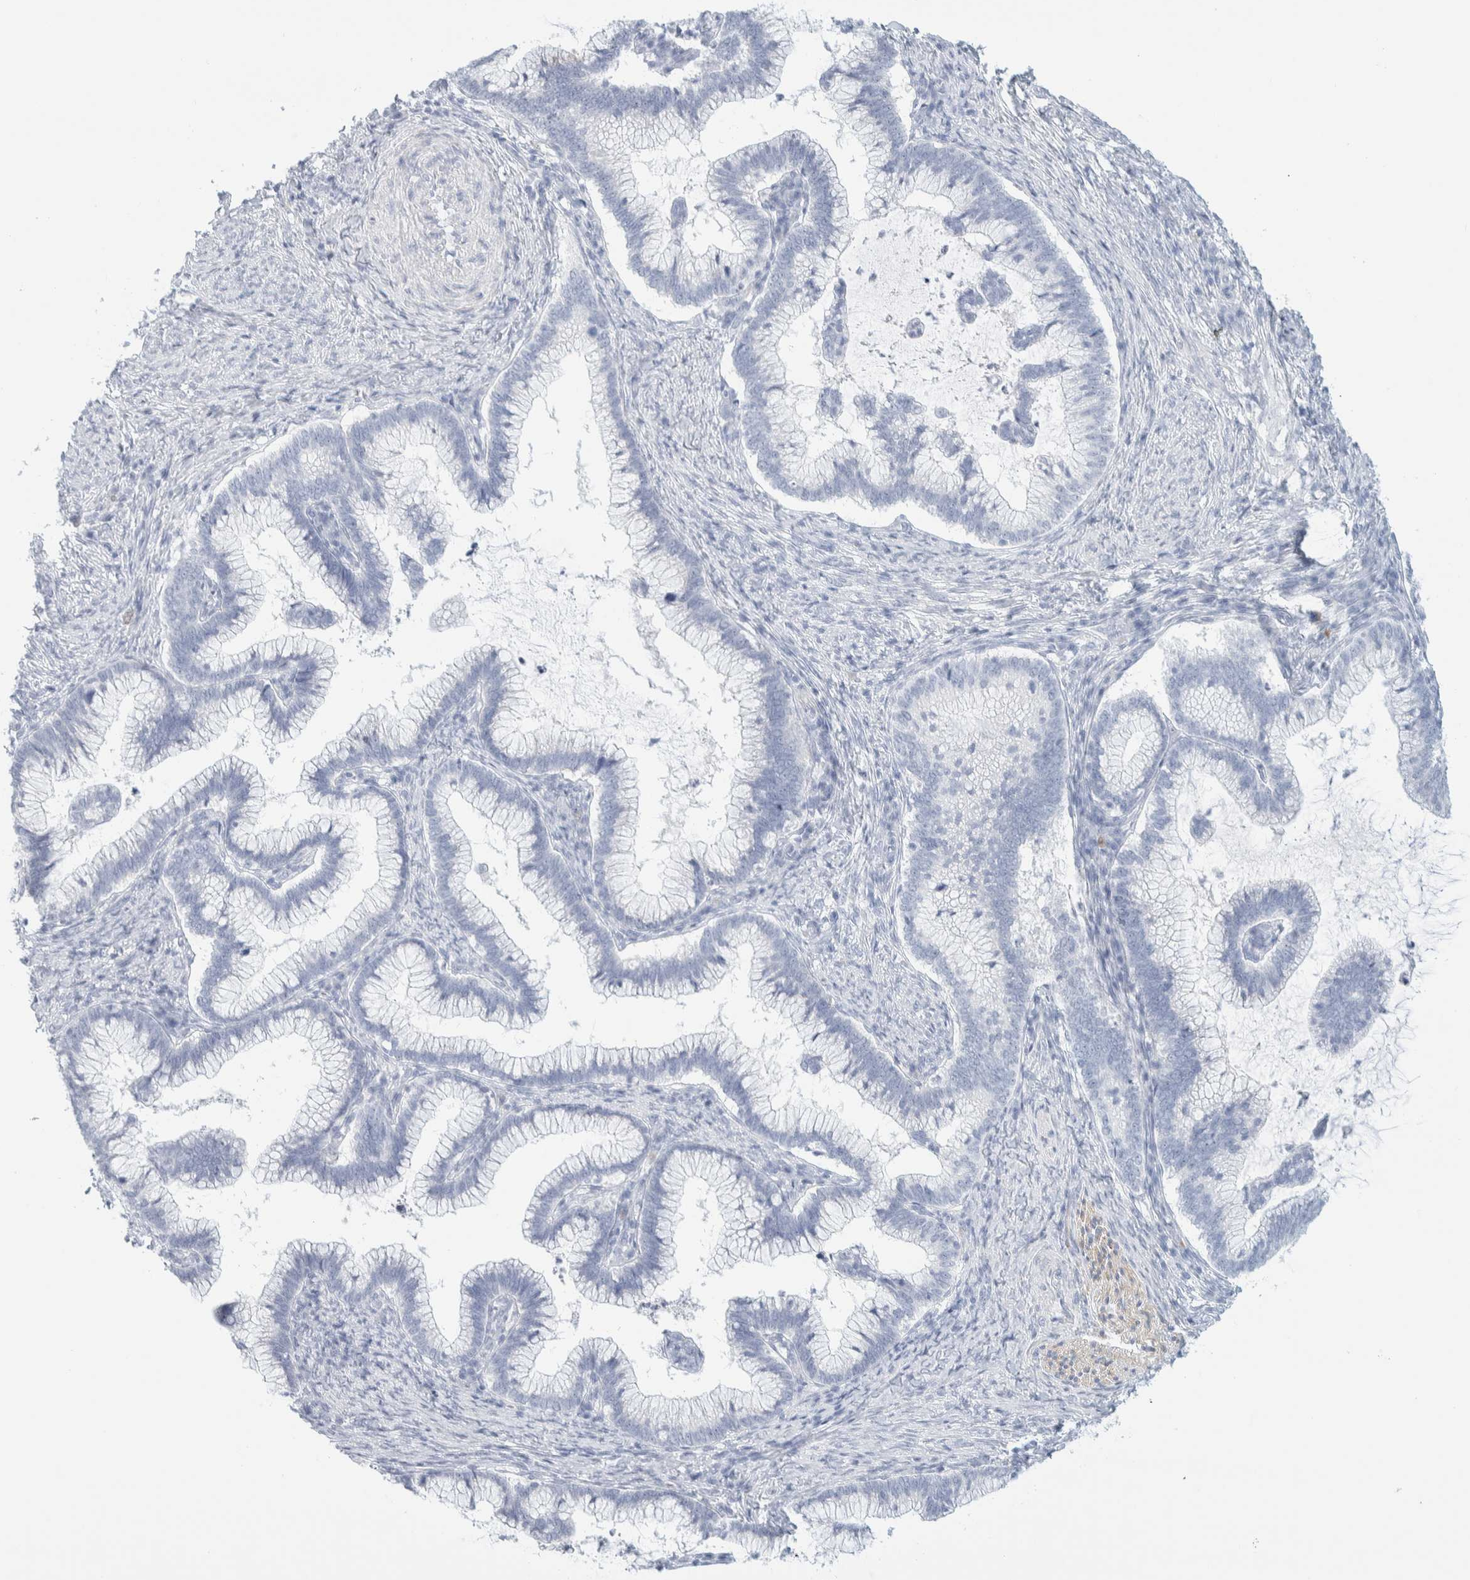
{"staining": {"intensity": "negative", "quantity": "none", "location": "none"}, "tissue": "cervical cancer", "cell_type": "Tumor cells", "image_type": "cancer", "snomed": [{"axis": "morphology", "description": "Adenocarcinoma, NOS"}, {"axis": "topography", "description": "Cervix"}], "caption": "High magnification brightfield microscopy of cervical cancer stained with DAB (brown) and counterstained with hematoxylin (blue): tumor cells show no significant positivity.", "gene": "ATCAY", "patient": {"sex": "female", "age": 36}}